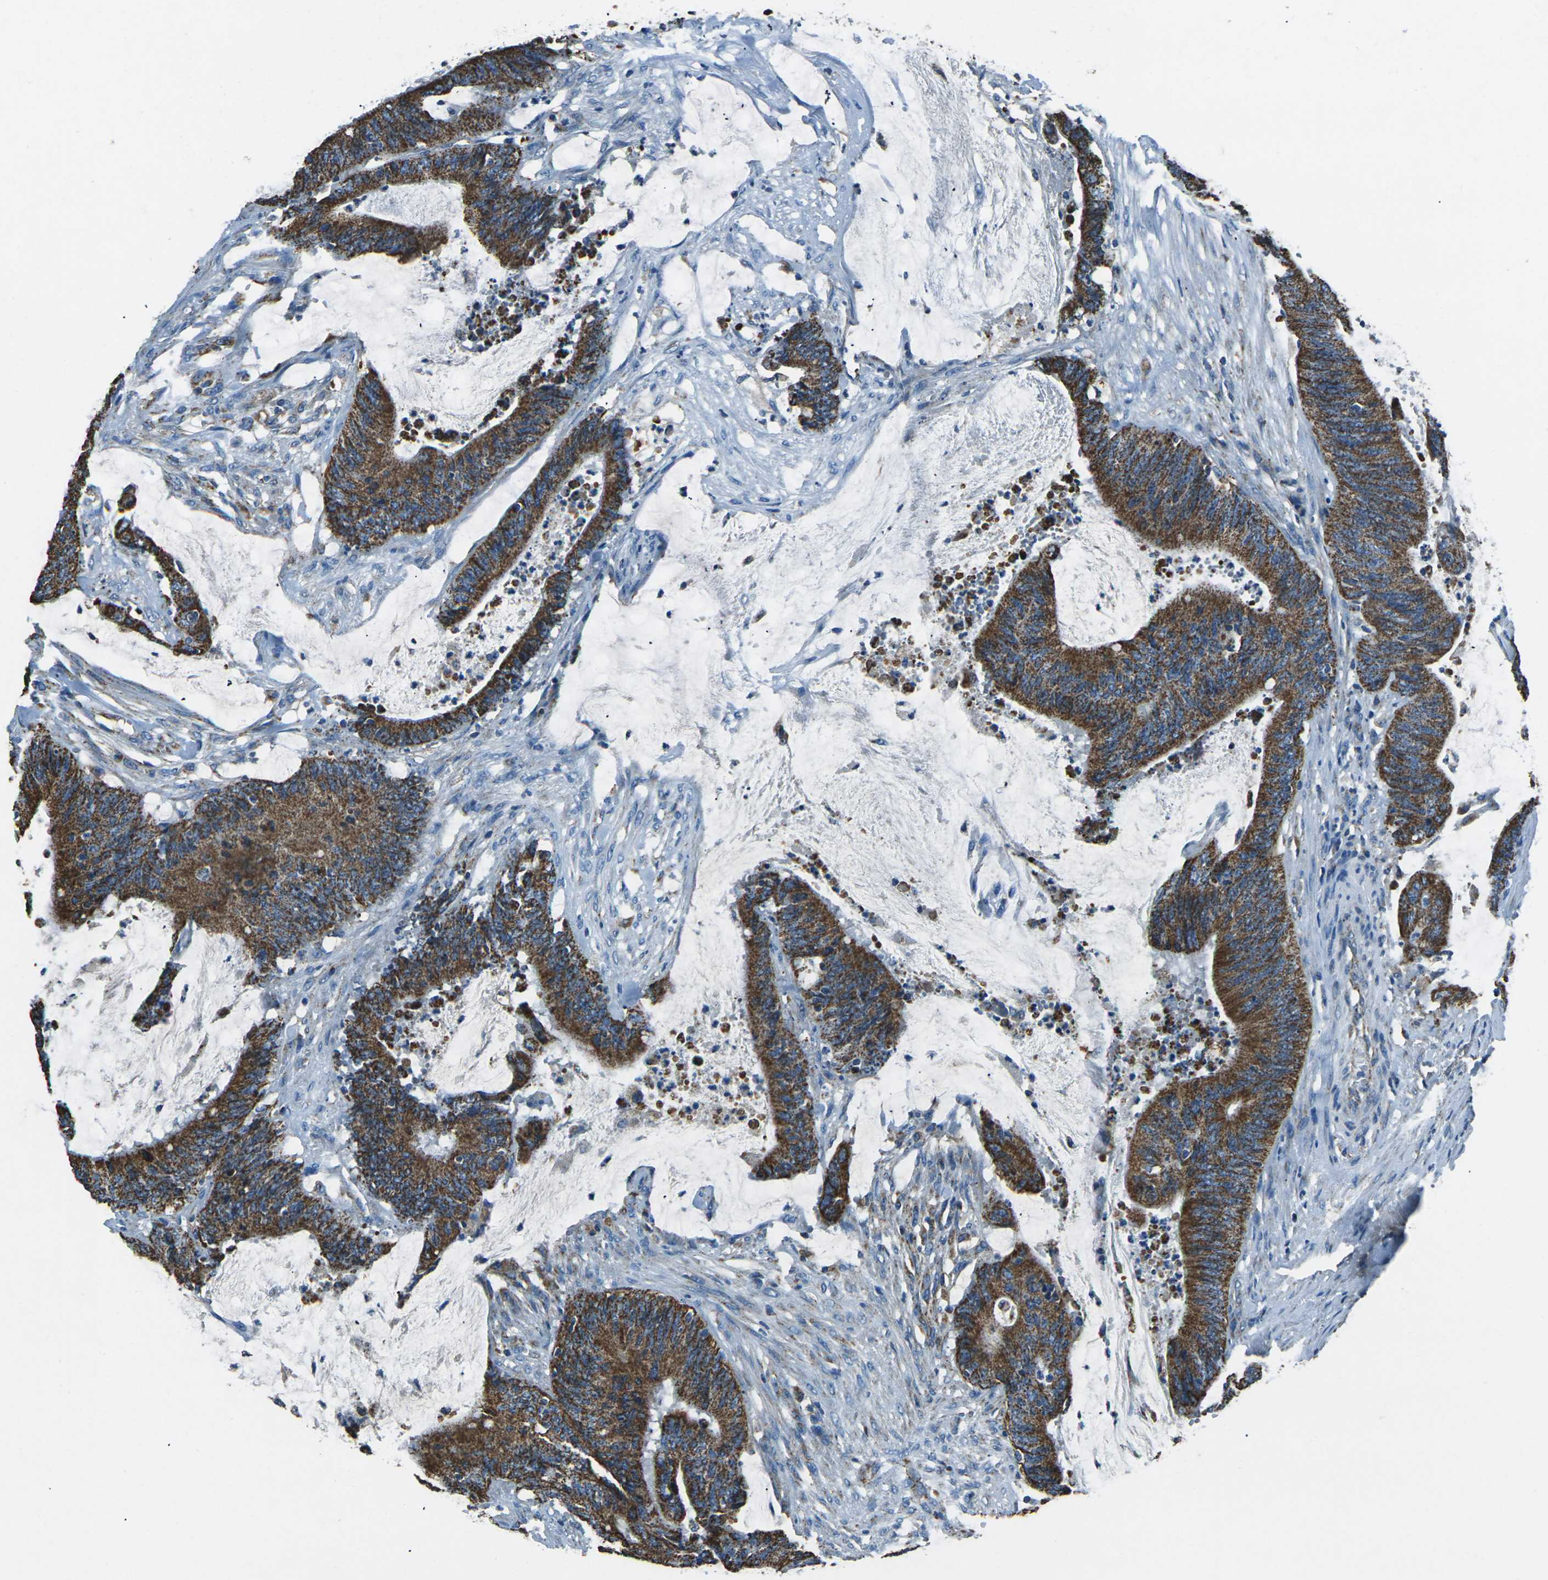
{"staining": {"intensity": "strong", "quantity": ">75%", "location": "cytoplasmic/membranous"}, "tissue": "colorectal cancer", "cell_type": "Tumor cells", "image_type": "cancer", "snomed": [{"axis": "morphology", "description": "Adenocarcinoma, NOS"}, {"axis": "topography", "description": "Rectum"}], "caption": "Approximately >75% of tumor cells in adenocarcinoma (colorectal) reveal strong cytoplasmic/membranous protein expression as visualized by brown immunohistochemical staining.", "gene": "IRF3", "patient": {"sex": "female", "age": 66}}